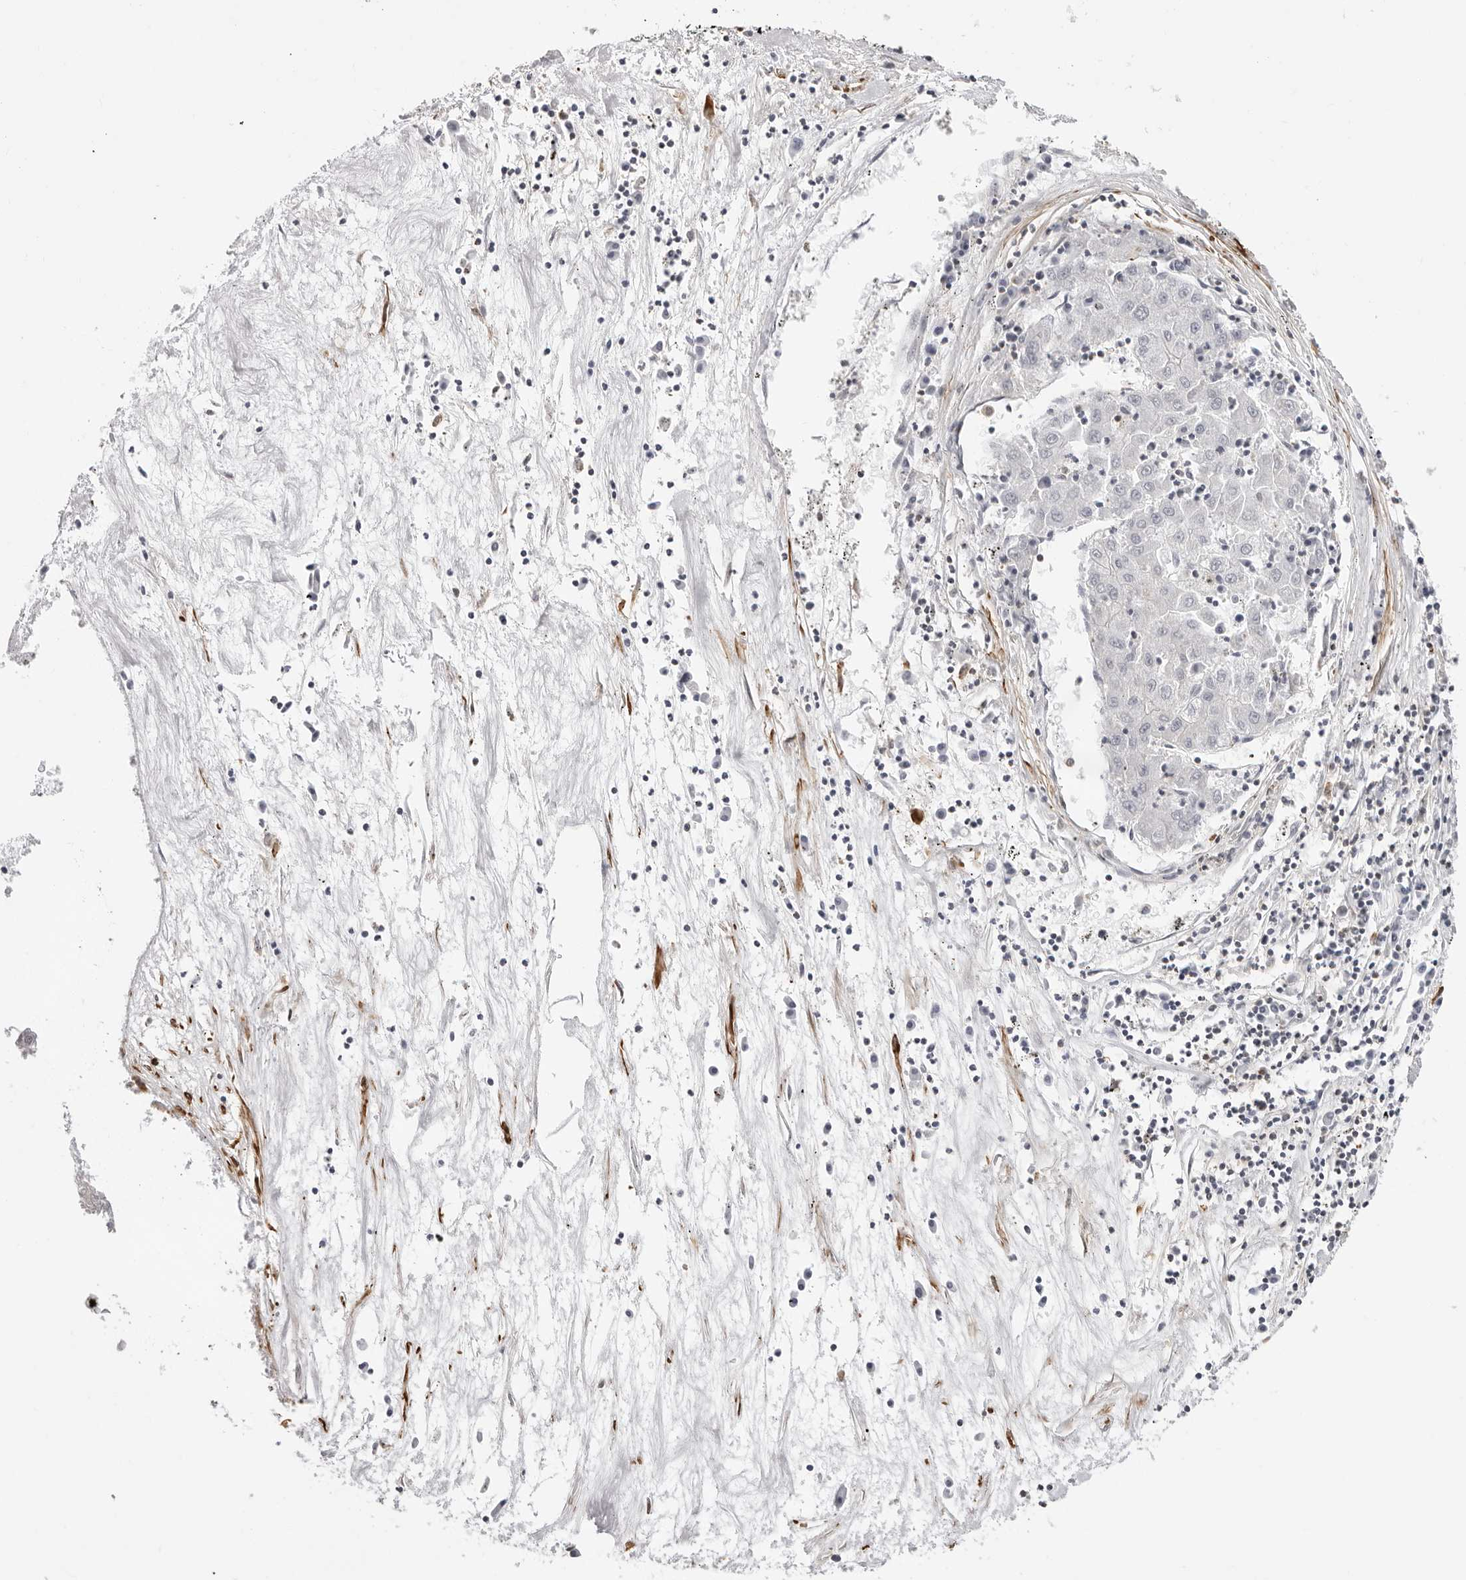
{"staining": {"intensity": "negative", "quantity": "none", "location": "none"}, "tissue": "liver cancer", "cell_type": "Tumor cells", "image_type": "cancer", "snomed": [{"axis": "morphology", "description": "Carcinoma, Hepatocellular, NOS"}, {"axis": "topography", "description": "Liver"}], "caption": "Immunohistochemistry photomicrograph of human liver hepatocellular carcinoma stained for a protein (brown), which reveals no expression in tumor cells.", "gene": "UNK", "patient": {"sex": "male", "age": 72}}